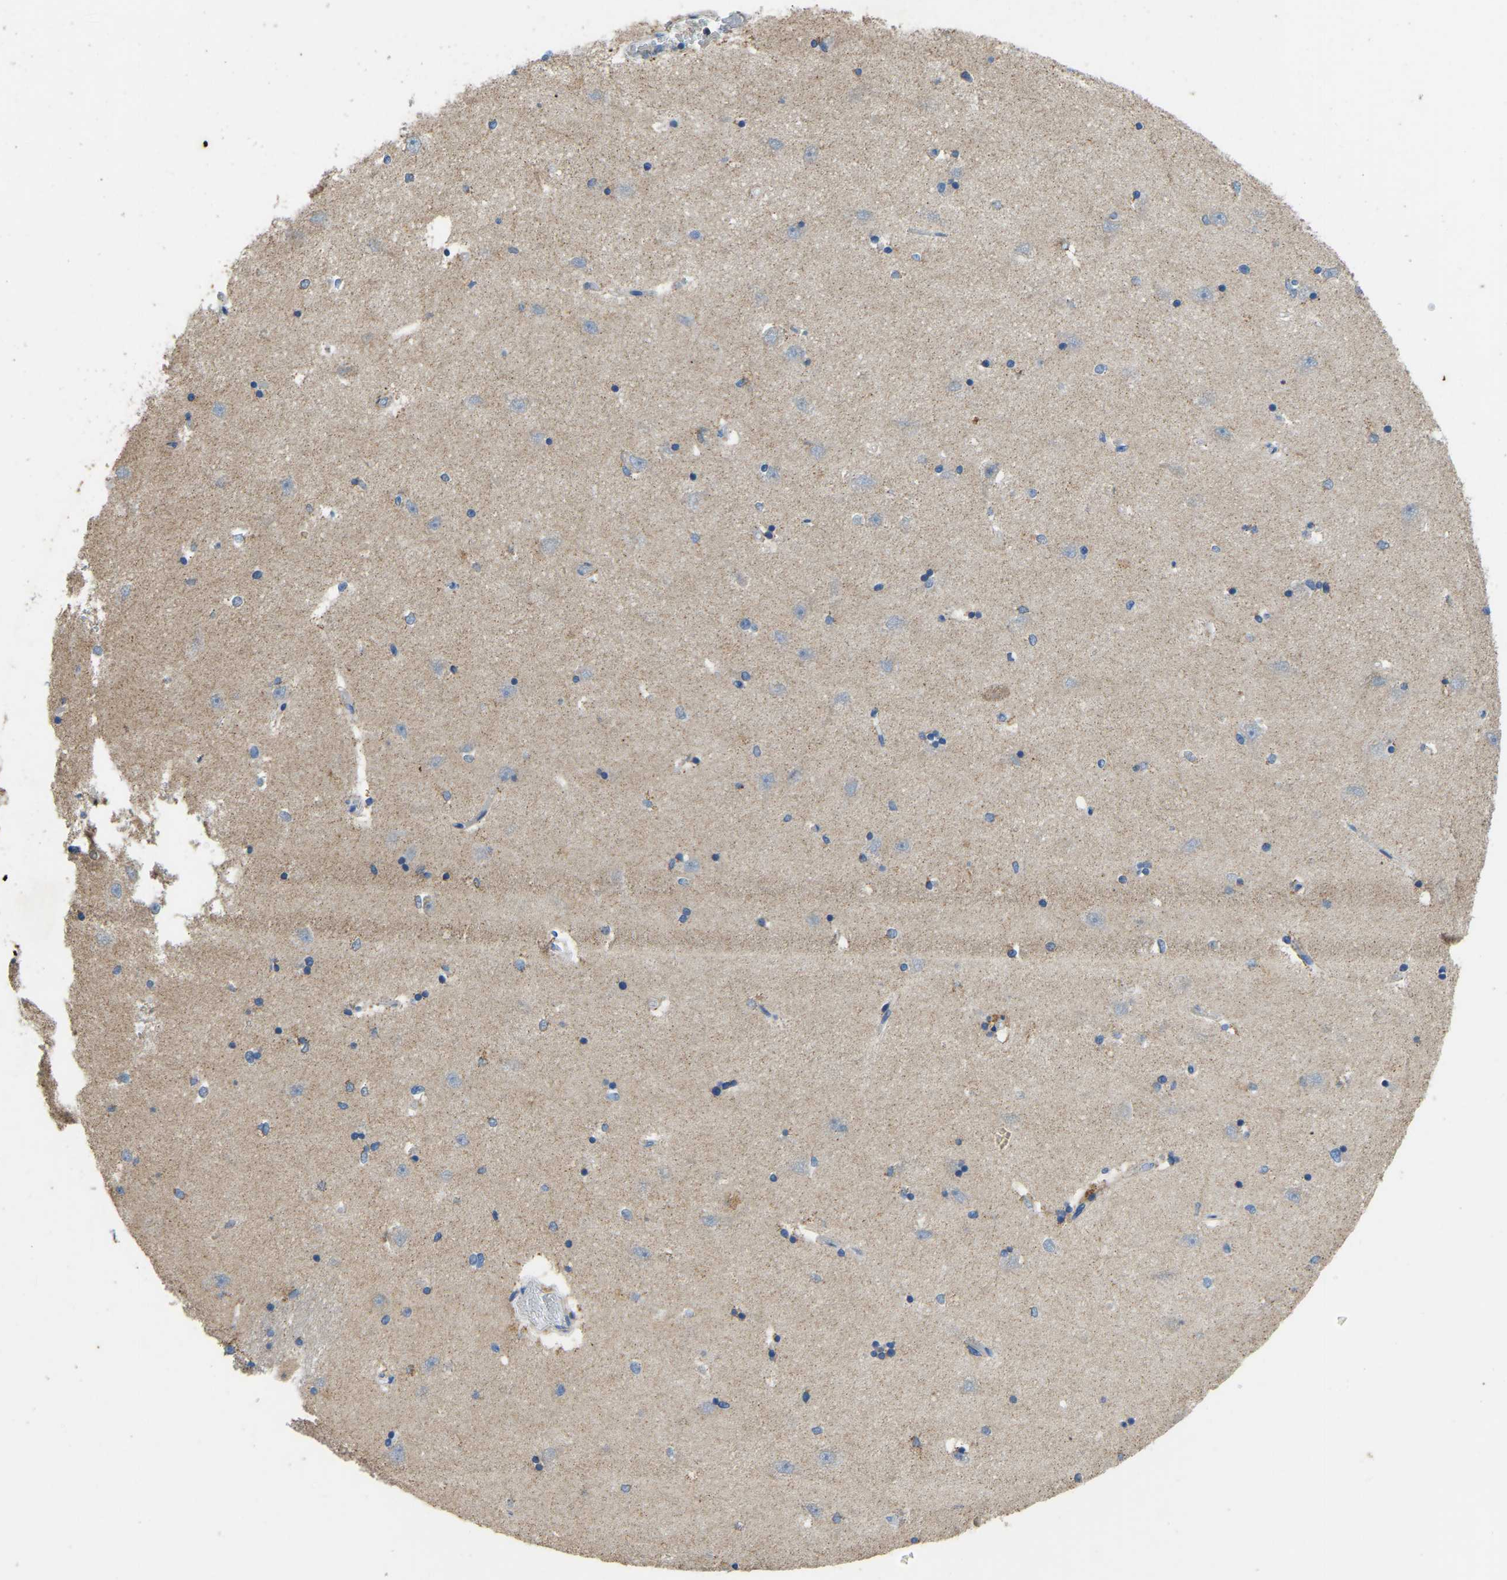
{"staining": {"intensity": "negative", "quantity": "none", "location": "none"}, "tissue": "hippocampus", "cell_type": "Glial cells", "image_type": "normal", "snomed": [{"axis": "morphology", "description": "Normal tissue, NOS"}, {"axis": "topography", "description": "Hippocampus"}], "caption": "Immunohistochemistry (IHC) photomicrograph of unremarkable human hippocampus stained for a protein (brown), which exhibits no positivity in glial cells.", "gene": "ZNF200", "patient": {"sex": "male", "age": 45}}